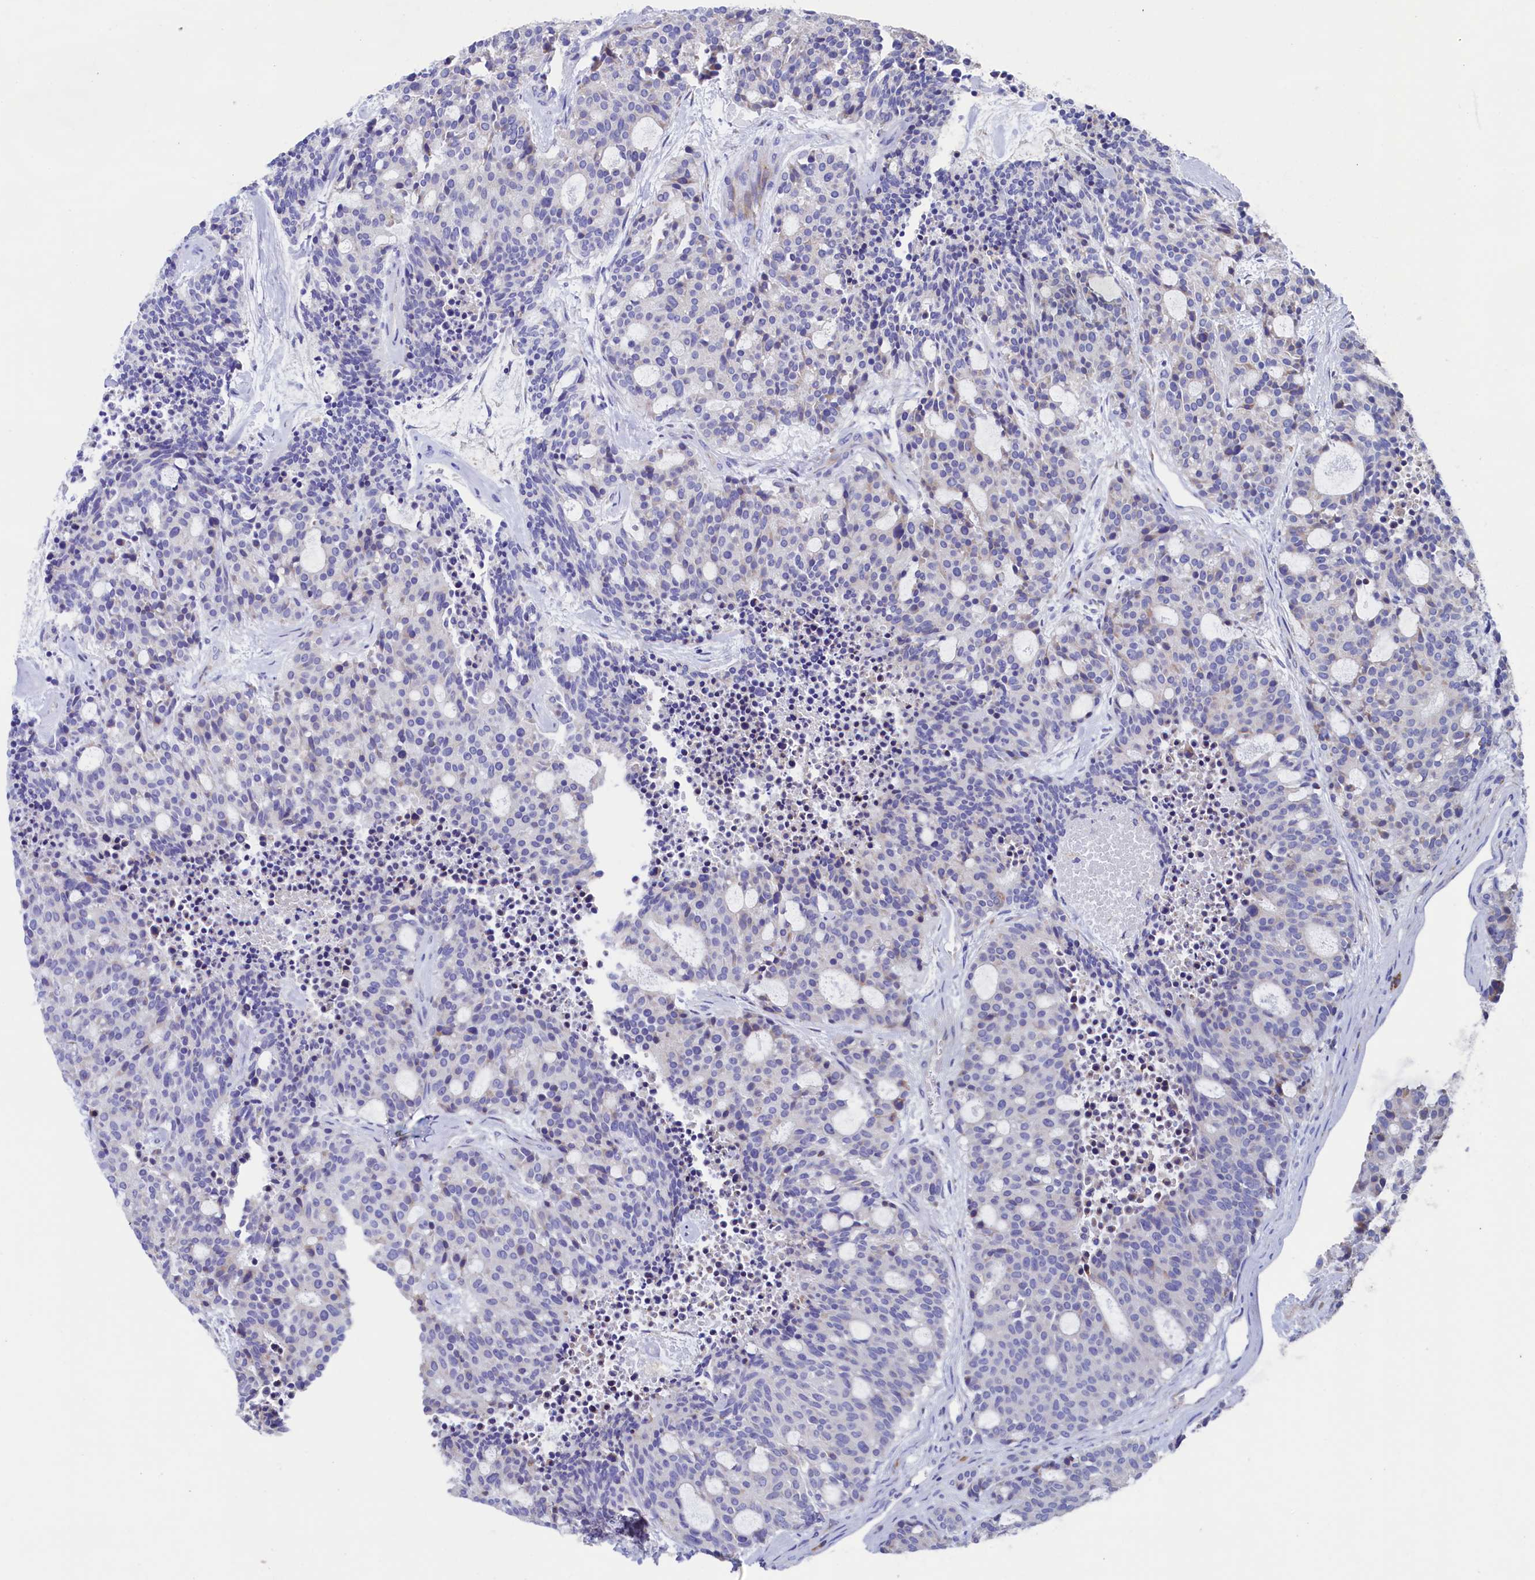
{"staining": {"intensity": "negative", "quantity": "none", "location": "none"}, "tissue": "carcinoid", "cell_type": "Tumor cells", "image_type": "cancer", "snomed": [{"axis": "morphology", "description": "Carcinoid, malignant, NOS"}, {"axis": "topography", "description": "Pancreas"}], "caption": "DAB (3,3'-diaminobenzidine) immunohistochemical staining of human carcinoid (malignant) demonstrates no significant expression in tumor cells. (DAB immunohistochemistry, high magnification).", "gene": "CBLIF", "patient": {"sex": "female", "age": 54}}